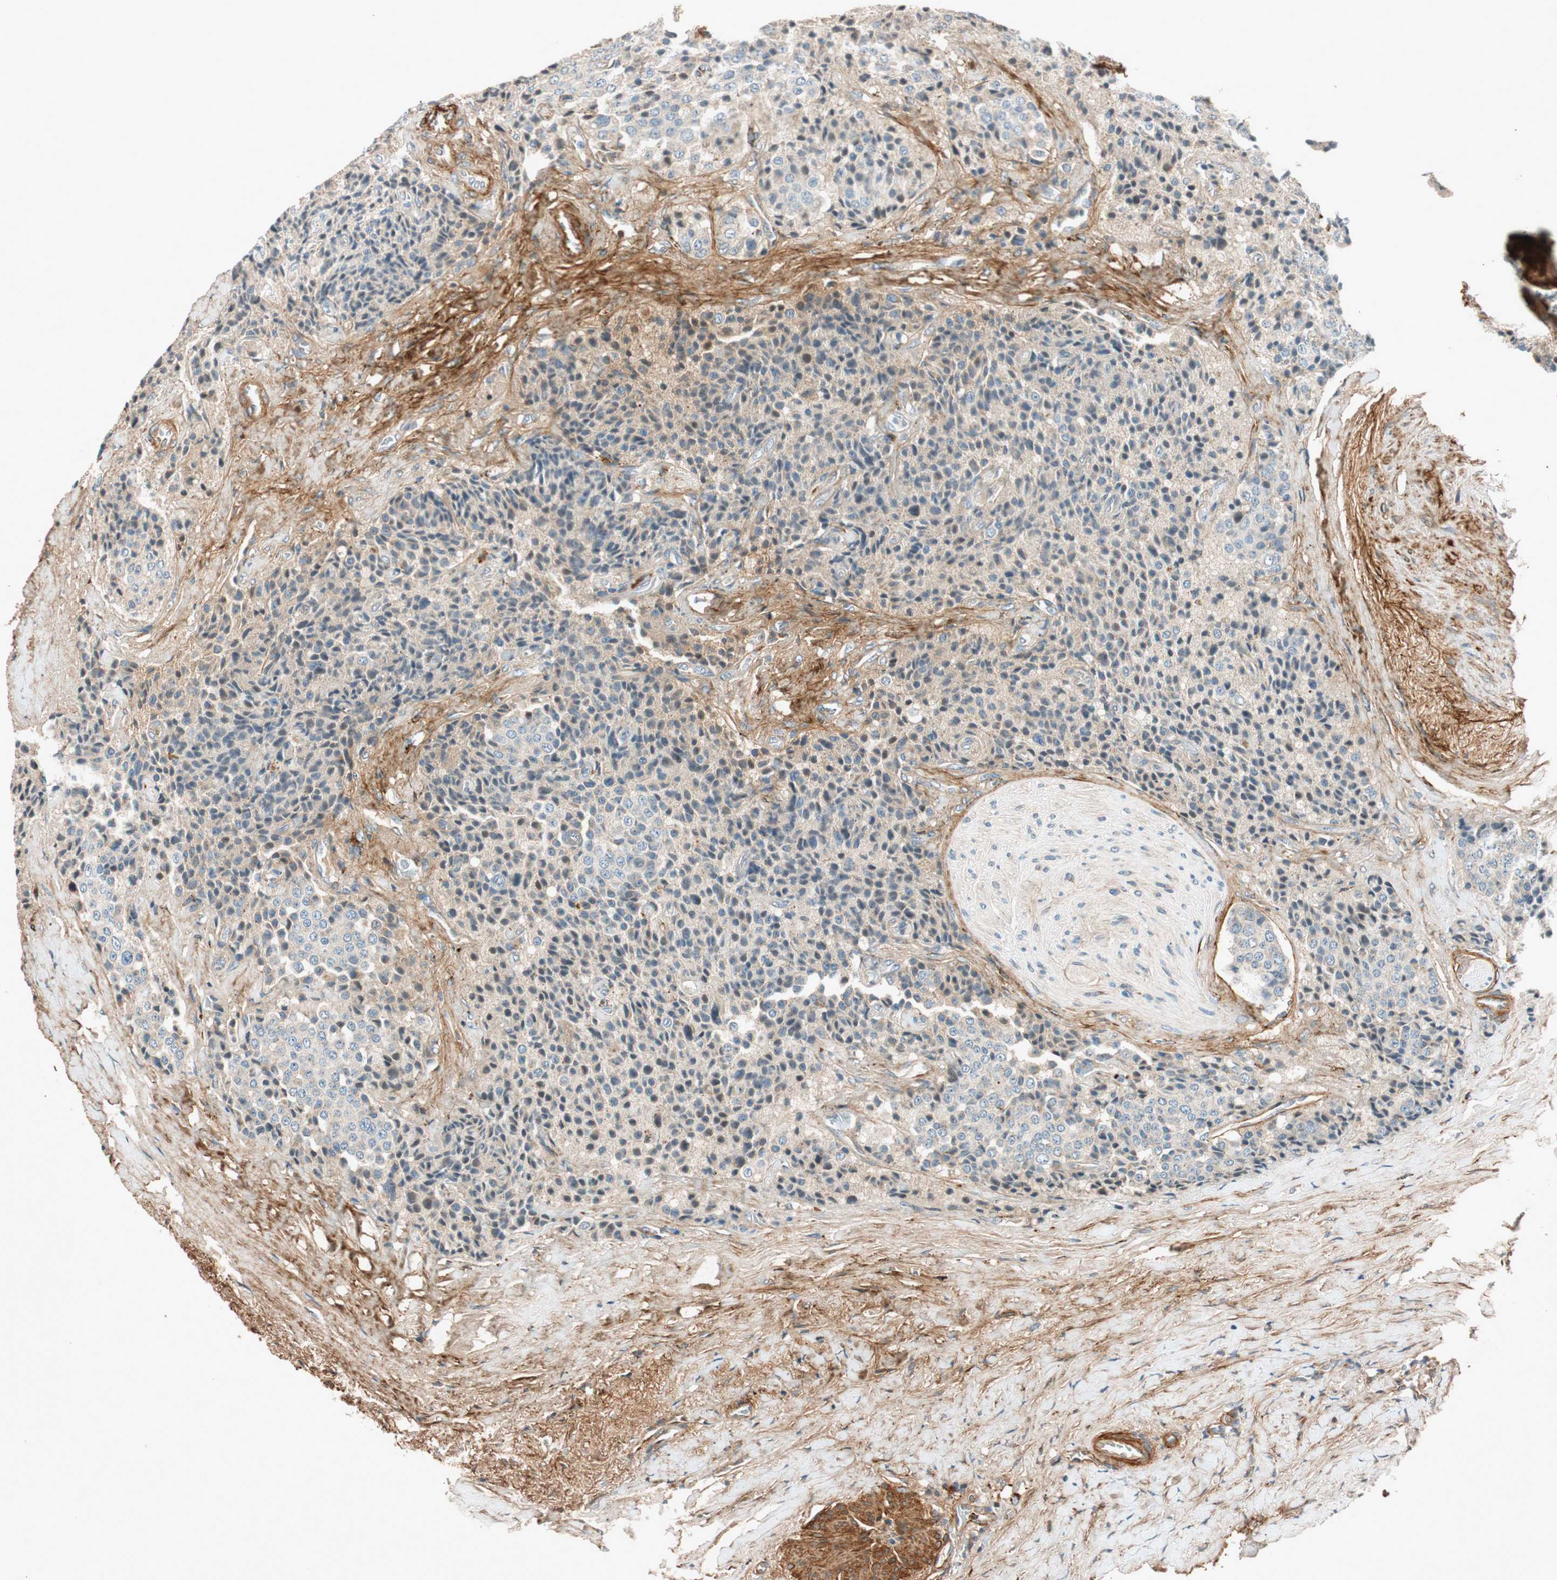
{"staining": {"intensity": "negative", "quantity": "none", "location": "none"}, "tissue": "carcinoid", "cell_type": "Tumor cells", "image_type": "cancer", "snomed": [{"axis": "morphology", "description": "Carcinoid, malignant, NOS"}, {"axis": "topography", "description": "Colon"}], "caption": "Immunohistochemistry (IHC) micrograph of carcinoid (malignant) stained for a protein (brown), which exhibits no positivity in tumor cells.", "gene": "EPHA6", "patient": {"sex": "female", "age": 61}}